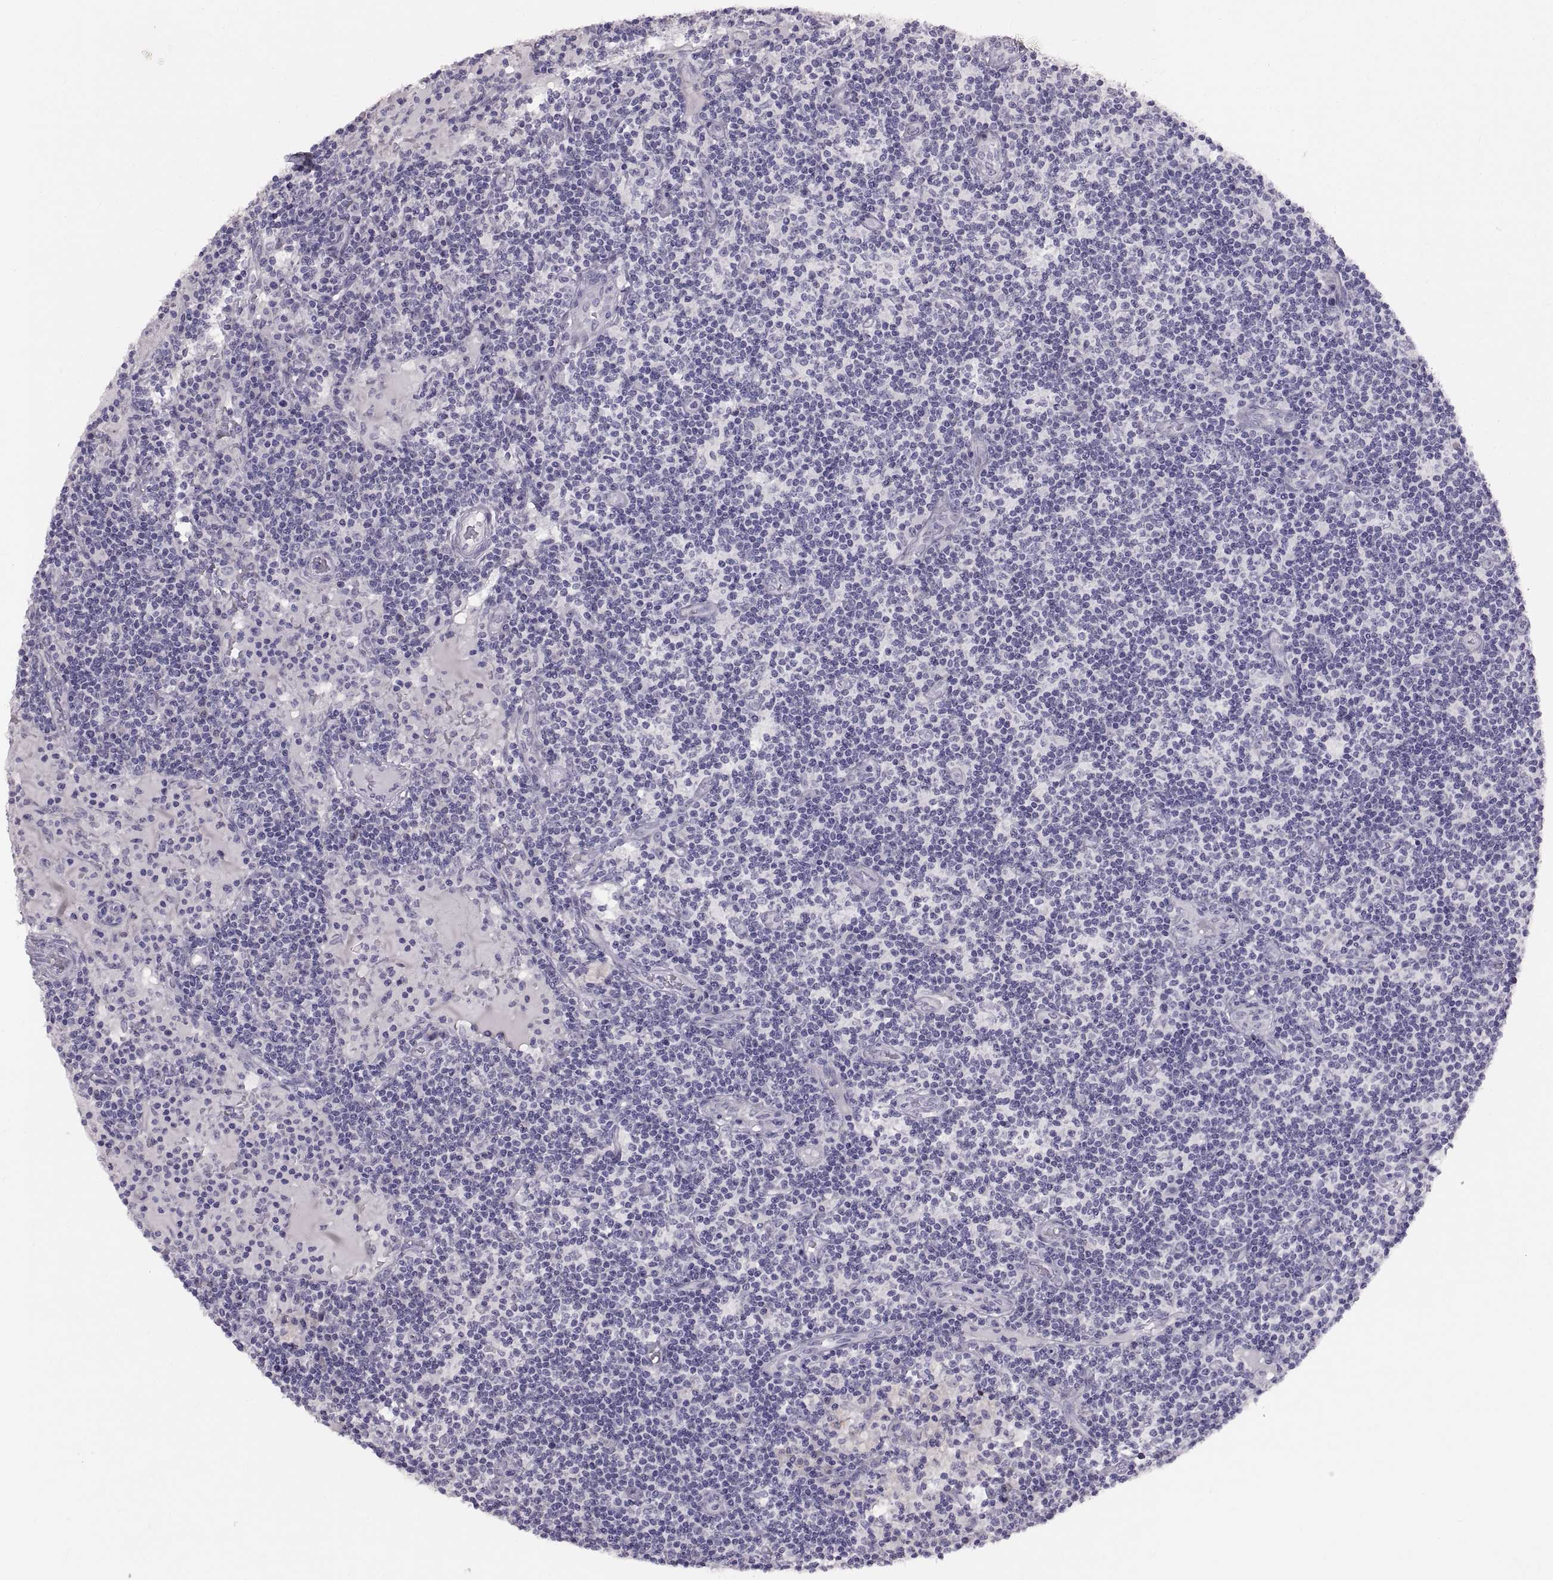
{"staining": {"intensity": "negative", "quantity": "none", "location": "none"}, "tissue": "lymph node", "cell_type": "Germinal center cells", "image_type": "normal", "snomed": [{"axis": "morphology", "description": "Normal tissue, NOS"}, {"axis": "topography", "description": "Lymph node"}], "caption": "A high-resolution histopathology image shows immunohistochemistry (IHC) staining of benign lymph node, which reveals no significant staining in germinal center cells.", "gene": "SPACDR", "patient": {"sex": "female", "age": 72}}